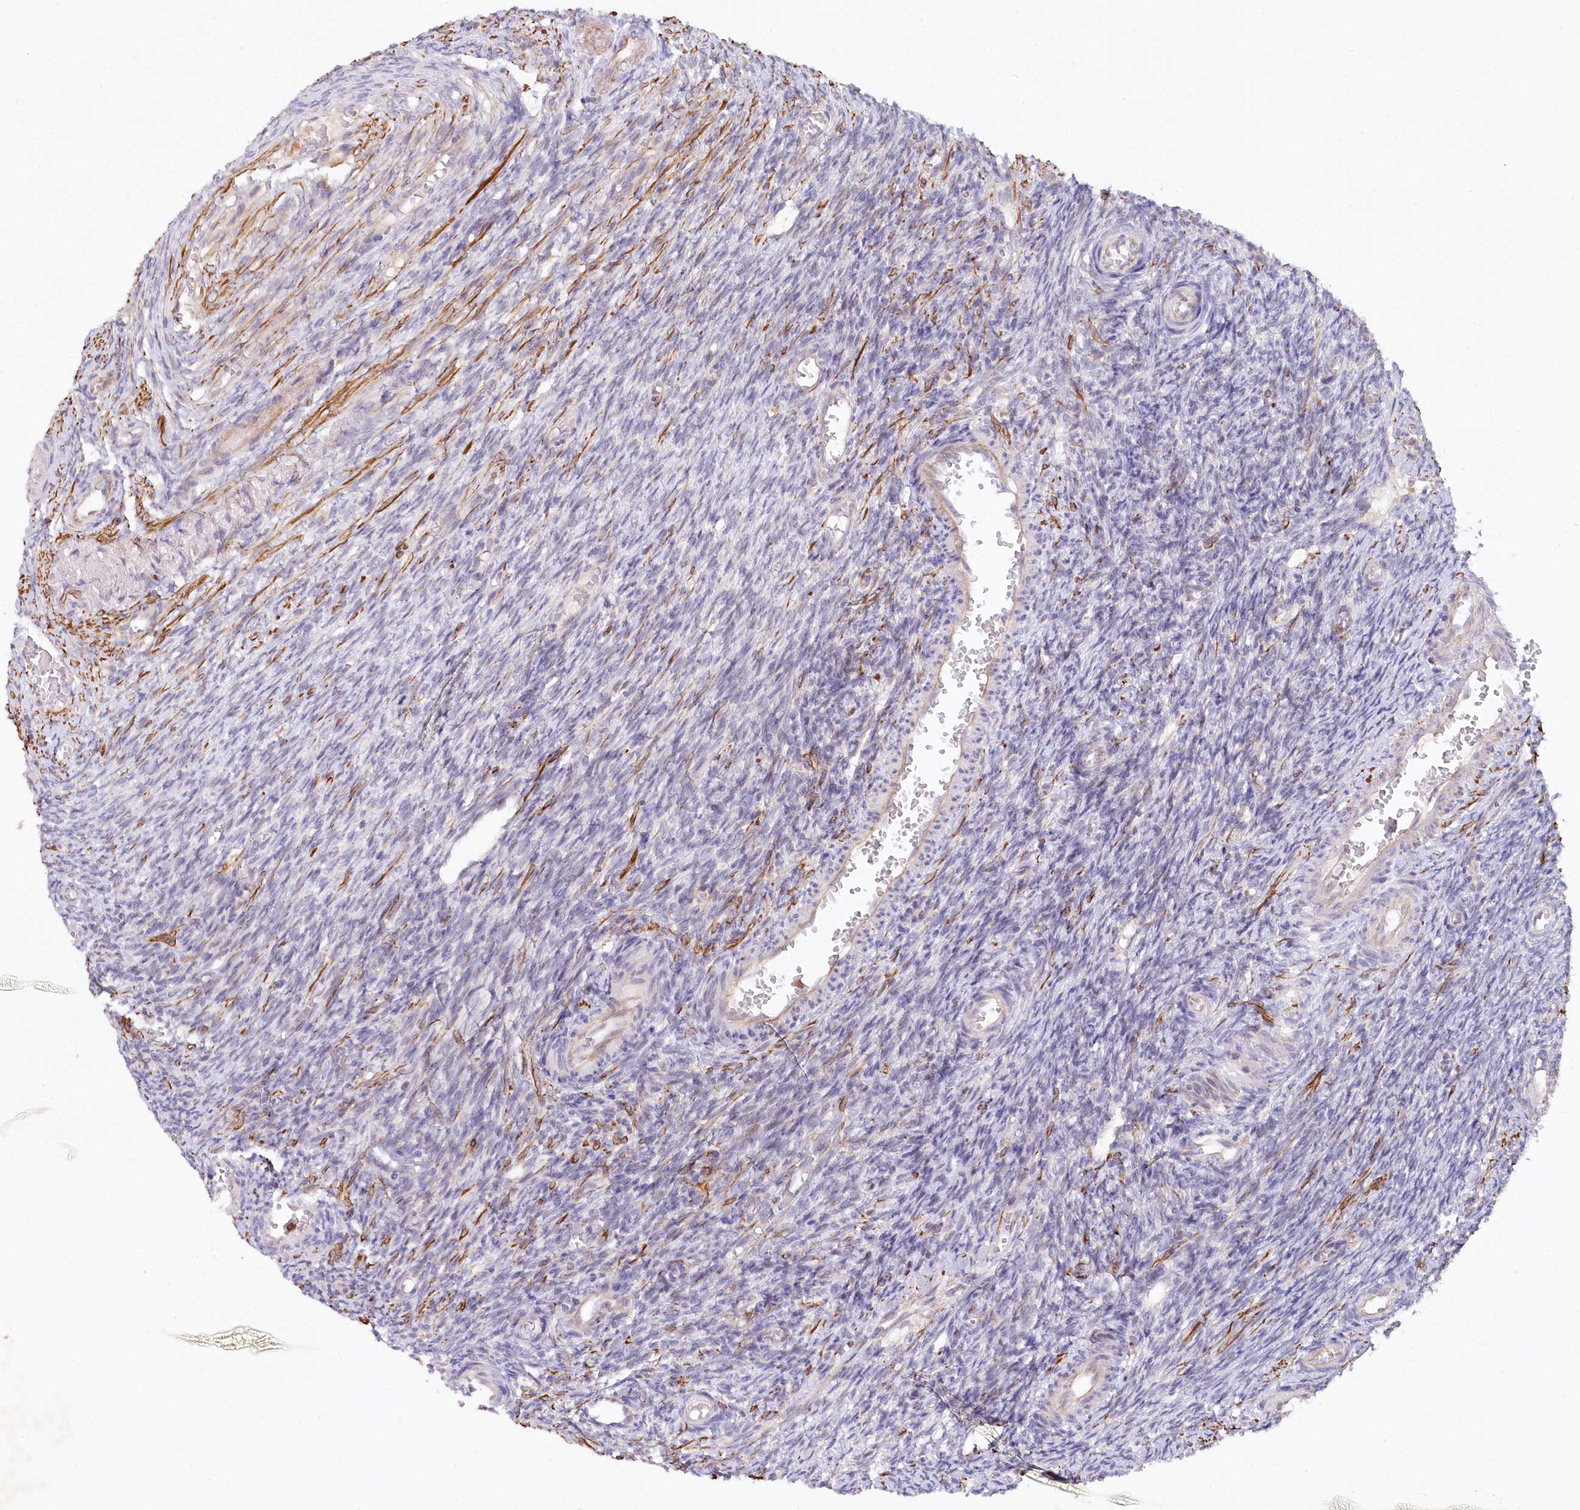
{"staining": {"intensity": "negative", "quantity": "none", "location": "none"}, "tissue": "ovary", "cell_type": "Ovarian stroma cells", "image_type": "normal", "snomed": [{"axis": "morphology", "description": "Normal tissue, NOS"}, {"axis": "topography", "description": "Ovary"}], "caption": "Immunohistochemical staining of benign human ovary exhibits no significant positivity in ovarian stroma cells.", "gene": "ALDH3B1", "patient": {"sex": "female", "age": 27}}